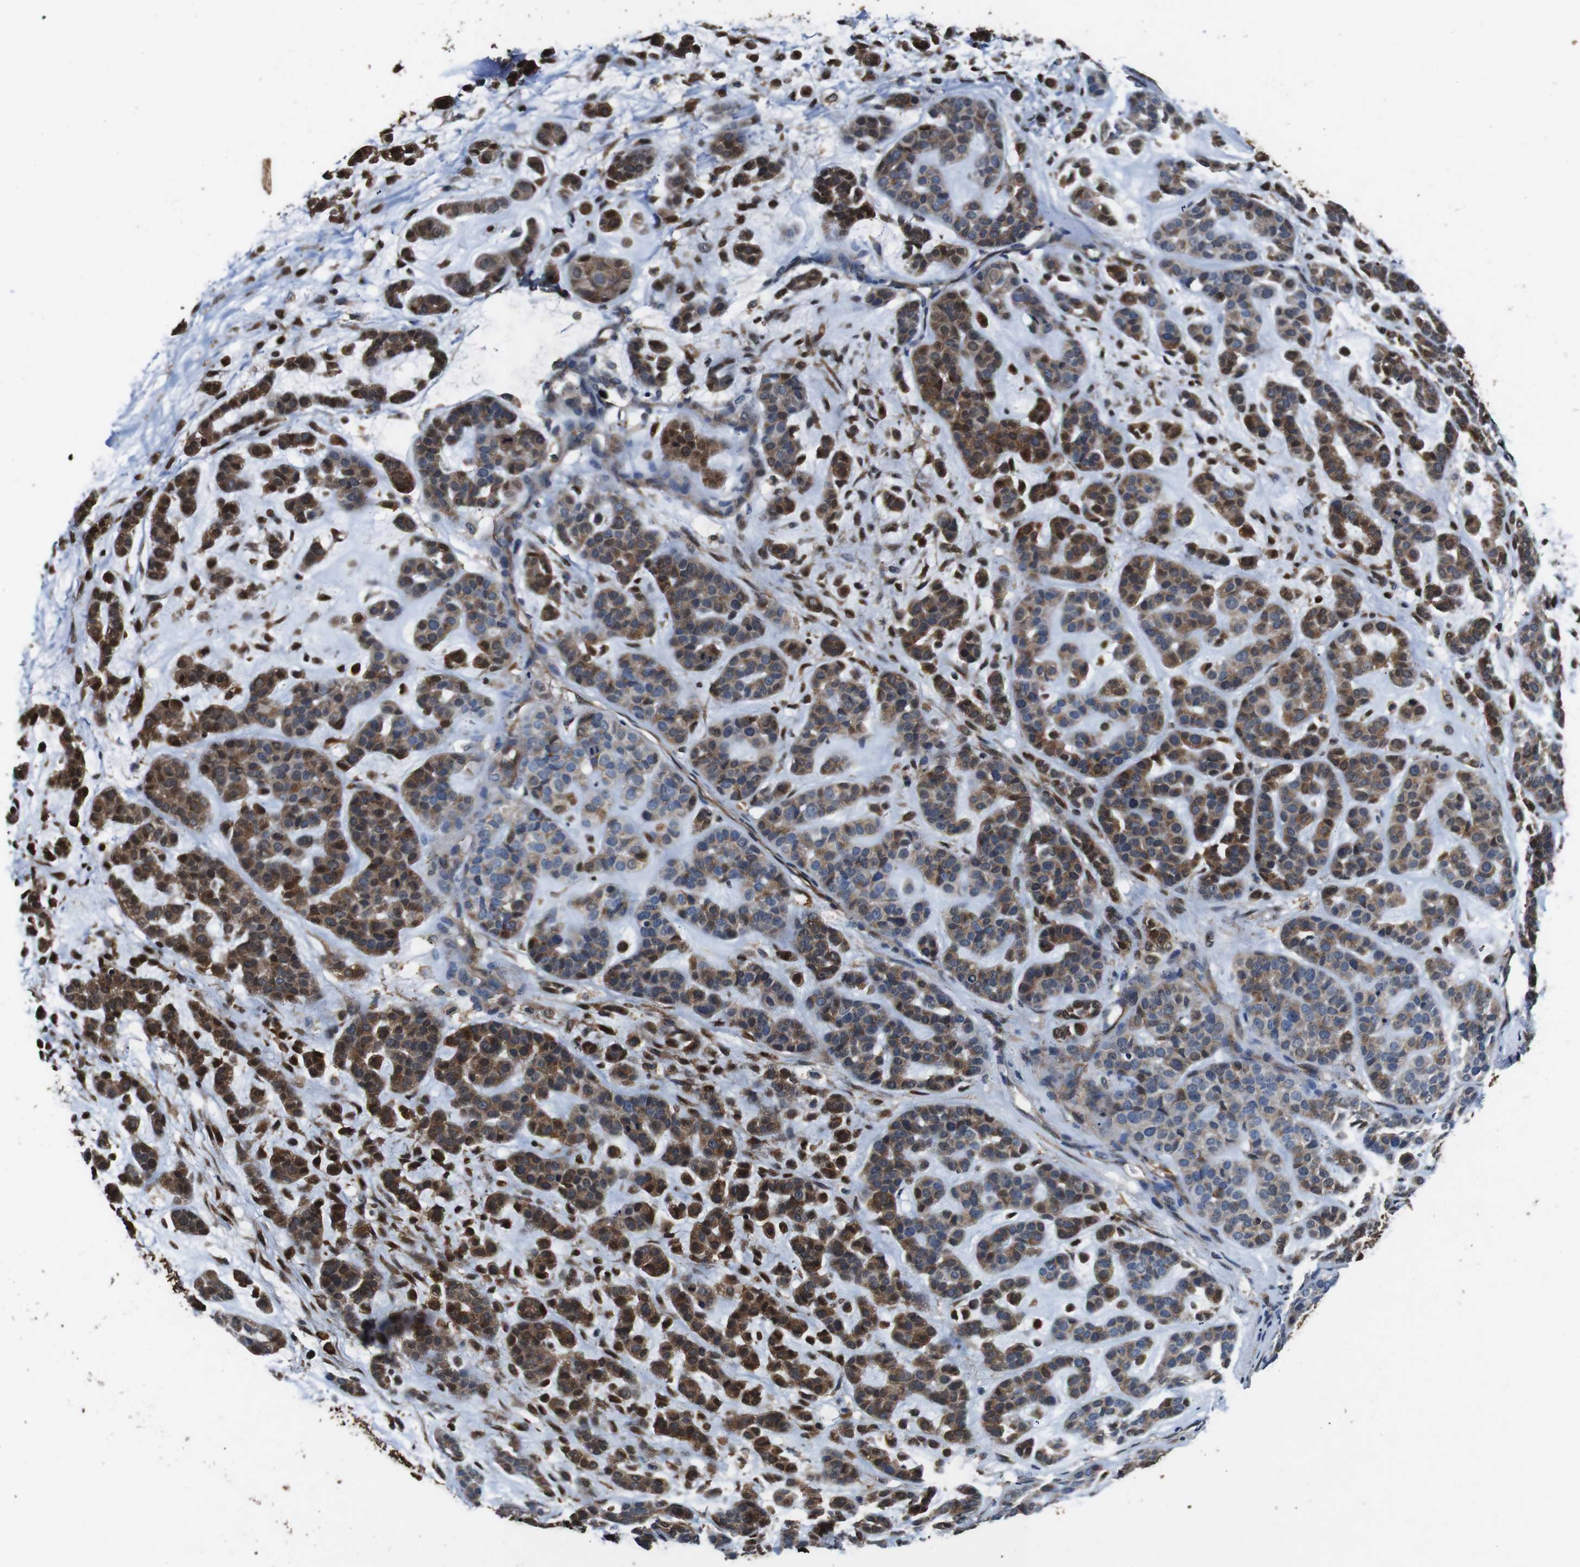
{"staining": {"intensity": "moderate", "quantity": "25%-75%", "location": "cytoplasmic/membranous,nuclear"}, "tissue": "head and neck cancer", "cell_type": "Tumor cells", "image_type": "cancer", "snomed": [{"axis": "morphology", "description": "Adenocarcinoma, NOS"}, {"axis": "morphology", "description": "Adenoma, NOS"}, {"axis": "topography", "description": "Head-Neck"}], "caption": "Adenocarcinoma (head and neck) stained for a protein (brown) exhibits moderate cytoplasmic/membranous and nuclear positive positivity in about 25%-75% of tumor cells.", "gene": "ANXA1", "patient": {"sex": "female", "age": 55}}